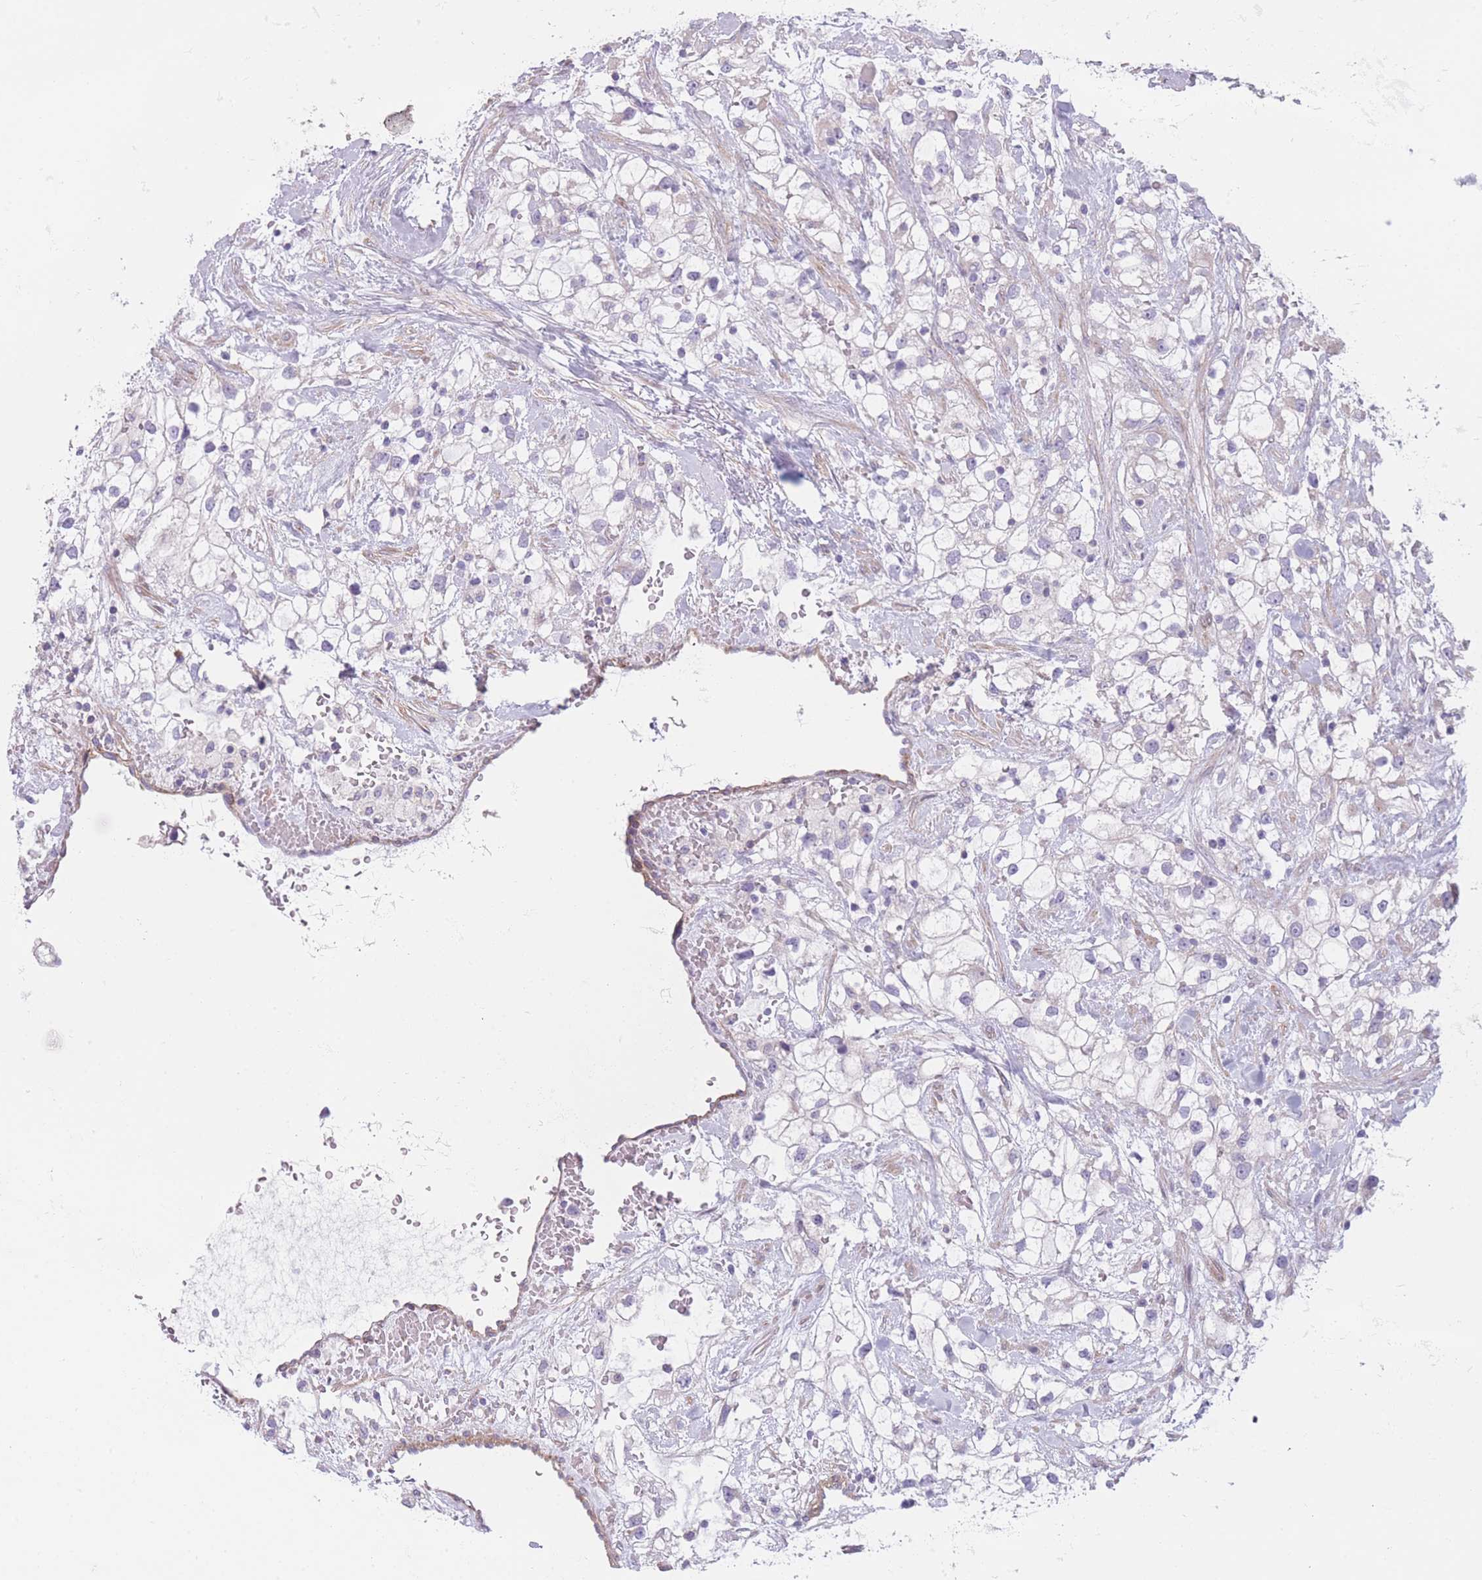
{"staining": {"intensity": "negative", "quantity": "none", "location": "none"}, "tissue": "renal cancer", "cell_type": "Tumor cells", "image_type": "cancer", "snomed": [{"axis": "morphology", "description": "Adenocarcinoma, NOS"}, {"axis": "topography", "description": "Kidney"}], "caption": "The image shows no significant expression in tumor cells of renal adenocarcinoma.", "gene": "SERPINB3", "patient": {"sex": "male", "age": 59}}